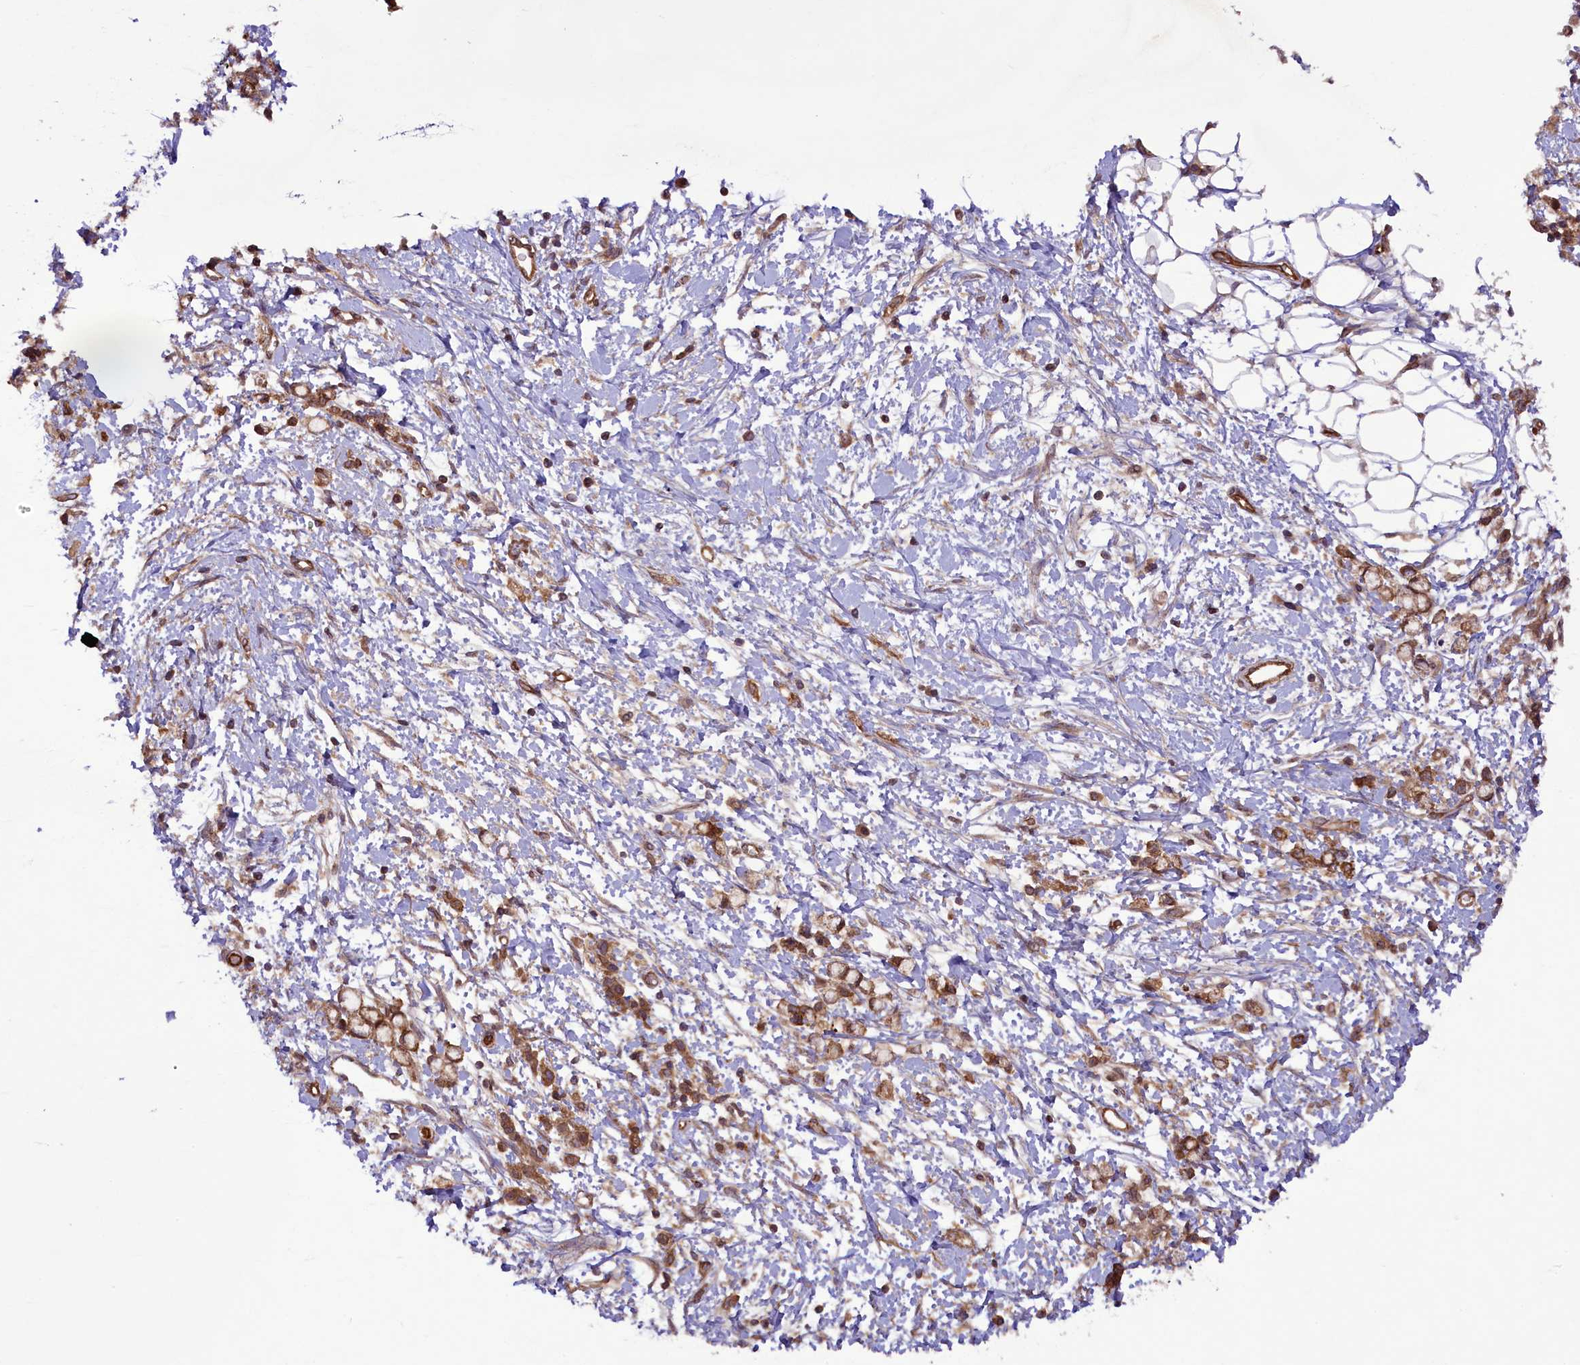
{"staining": {"intensity": "moderate", "quantity": ">75%", "location": "cytoplasmic/membranous"}, "tissue": "stomach cancer", "cell_type": "Tumor cells", "image_type": "cancer", "snomed": [{"axis": "morphology", "description": "Adenocarcinoma, NOS"}, {"axis": "topography", "description": "Stomach"}], "caption": "Stomach cancer stained with a brown dye exhibits moderate cytoplasmic/membranous positive staining in approximately >75% of tumor cells.", "gene": "CCDC125", "patient": {"sex": "female", "age": 60}}